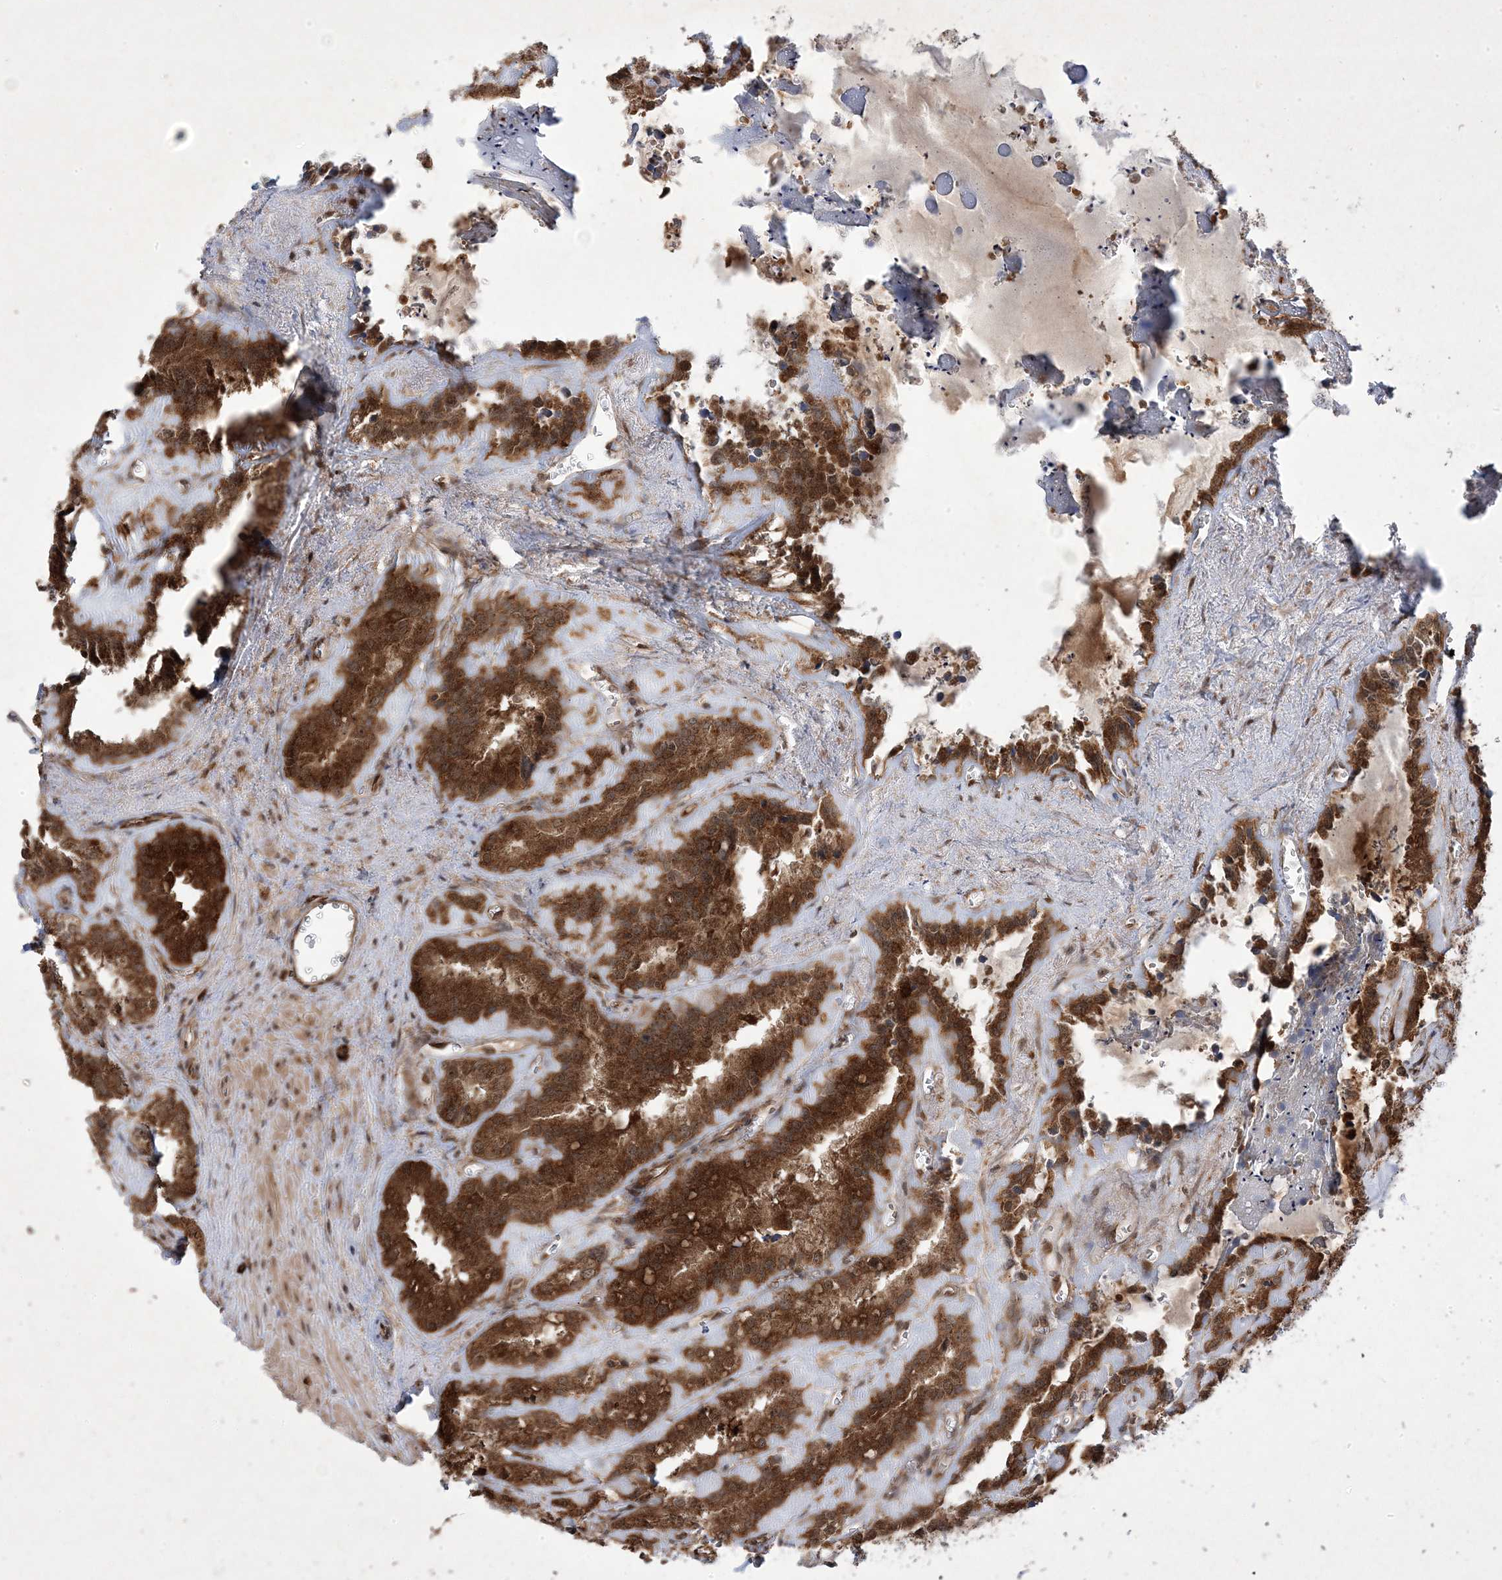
{"staining": {"intensity": "strong", "quantity": ">75%", "location": "cytoplasmic/membranous,nuclear"}, "tissue": "seminal vesicle", "cell_type": "Glandular cells", "image_type": "normal", "snomed": [{"axis": "morphology", "description": "Normal tissue, NOS"}, {"axis": "topography", "description": "Prostate"}, {"axis": "topography", "description": "Seminal veicle"}], "caption": "Protein expression analysis of benign seminal vesicle exhibits strong cytoplasmic/membranous,nuclear positivity in about >75% of glandular cells. (DAB (3,3'-diaminobenzidine) IHC, brown staining for protein, blue staining for nuclei).", "gene": "PLEKHM2", "patient": {"sex": "male", "age": 59}}